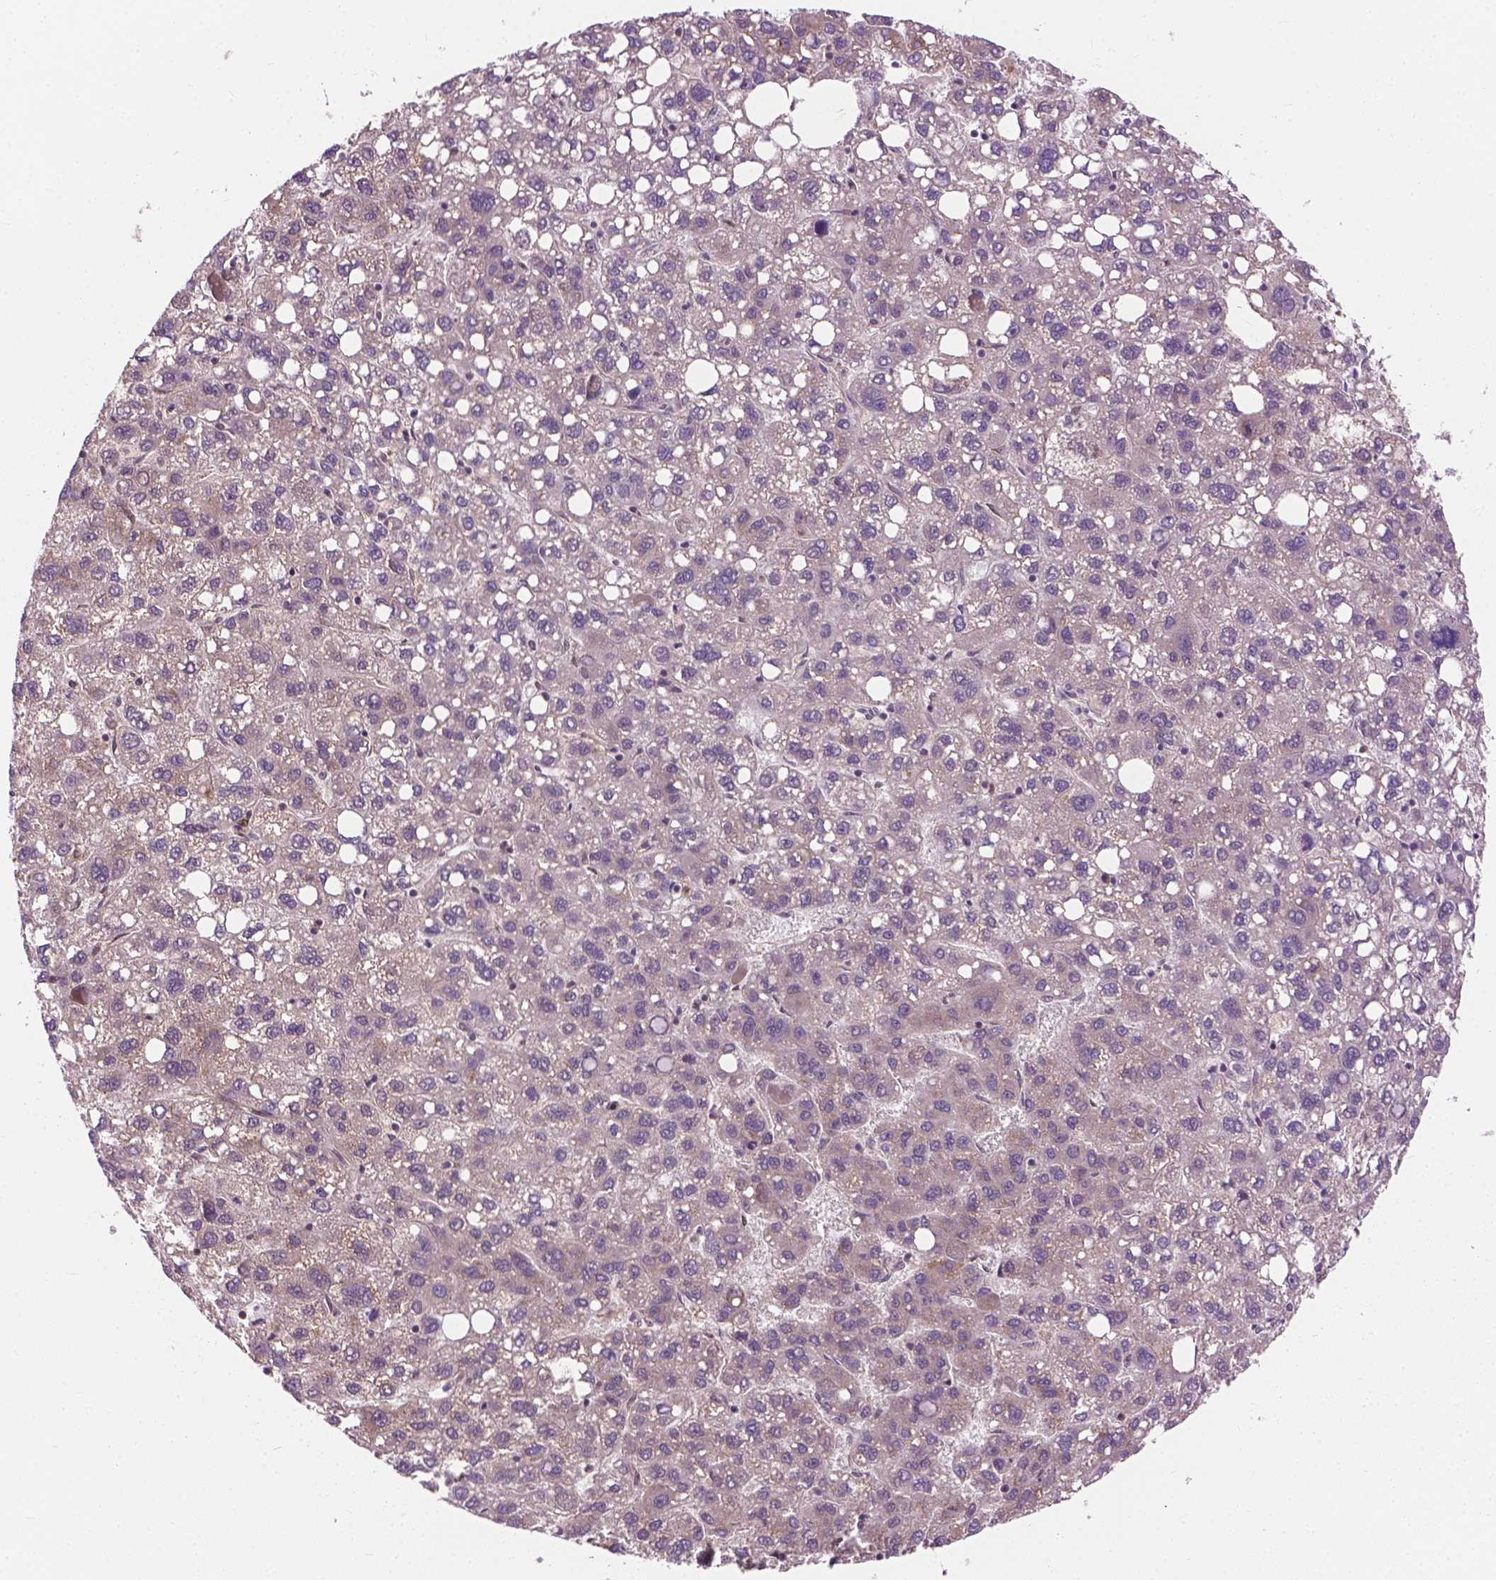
{"staining": {"intensity": "weak", "quantity": "<25%", "location": "cytoplasmic/membranous"}, "tissue": "liver cancer", "cell_type": "Tumor cells", "image_type": "cancer", "snomed": [{"axis": "morphology", "description": "Carcinoma, Hepatocellular, NOS"}, {"axis": "topography", "description": "Liver"}], "caption": "Tumor cells are negative for brown protein staining in liver cancer (hepatocellular carcinoma). Nuclei are stained in blue.", "gene": "PPP1CB", "patient": {"sex": "female", "age": 82}}